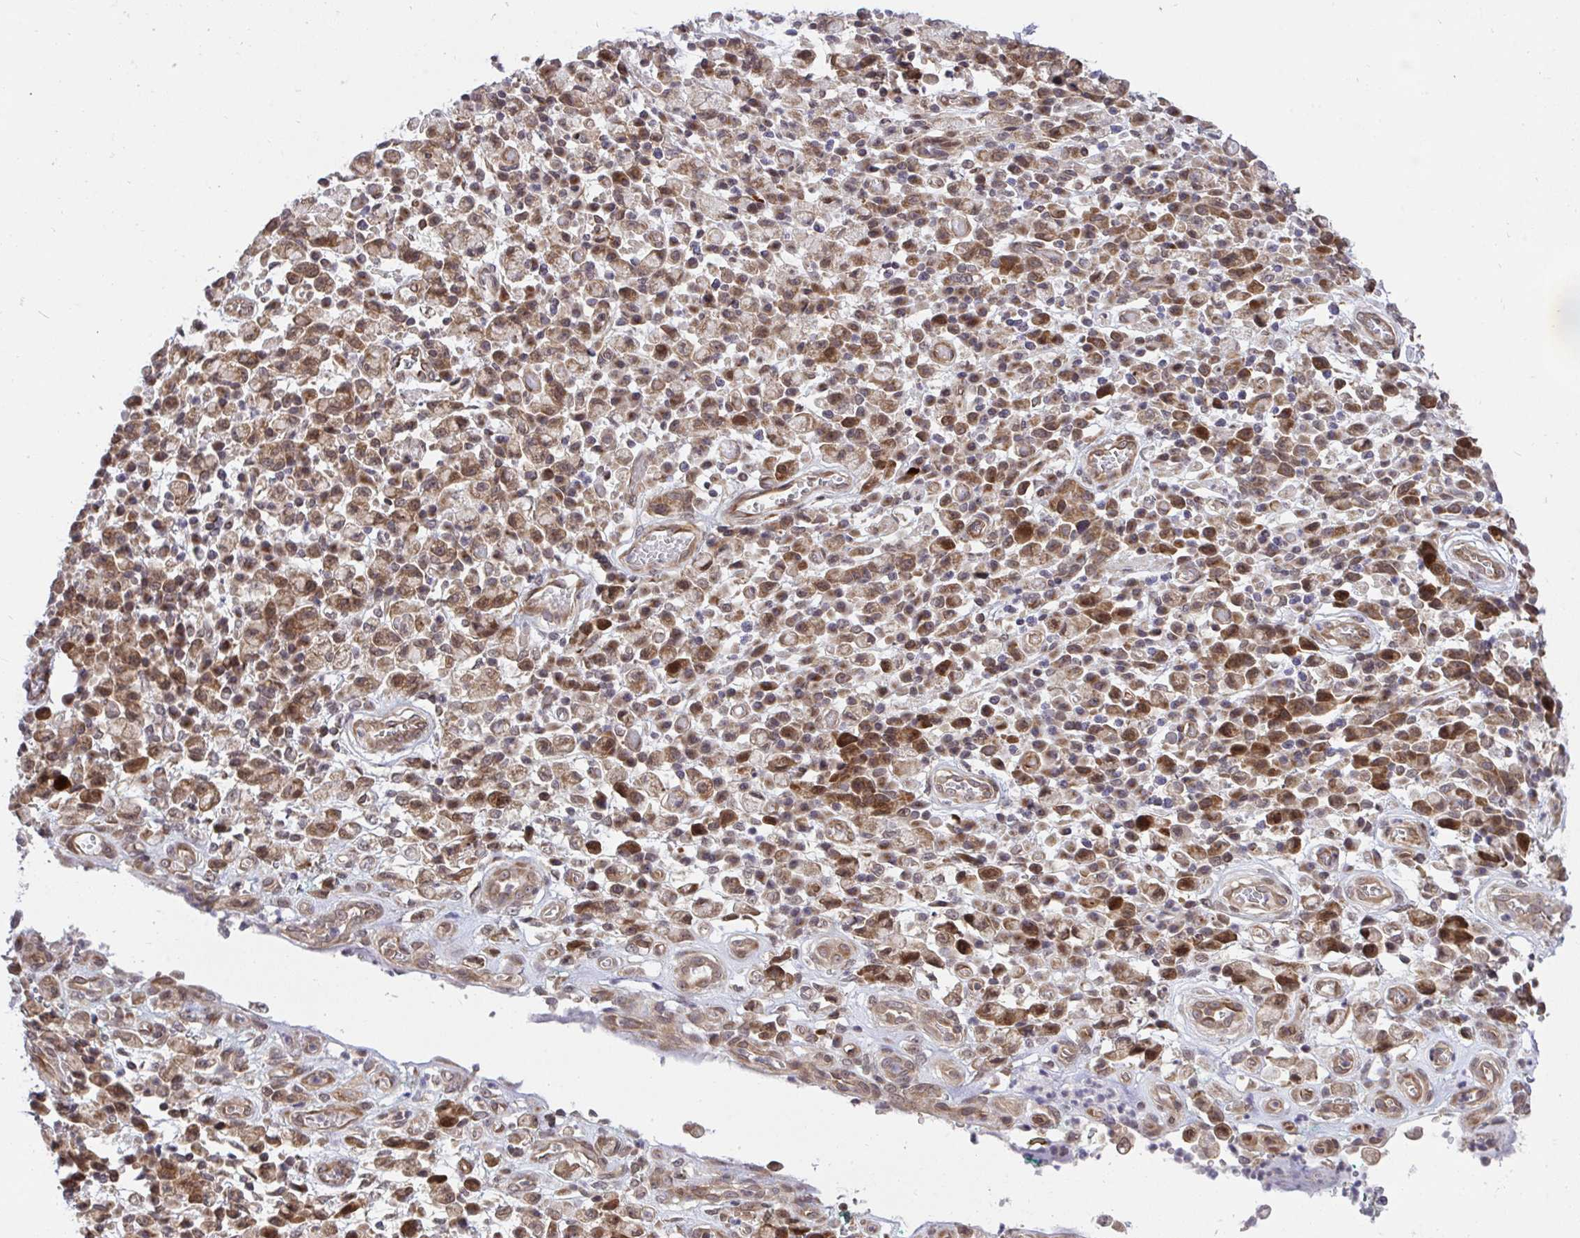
{"staining": {"intensity": "moderate", "quantity": ">75%", "location": "cytoplasmic/membranous"}, "tissue": "stomach cancer", "cell_type": "Tumor cells", "image_type": "cancer", "snomed": [{"axis": "morphology", "description": "Adenocarcinoma, NOS"}, {"axis": "topography", "description": "Stomach"}], "caption": "Stomach adenocarcinoma tissue displays moderate cytoplasmic/membranous expression in about >75% of tumor cells, visualized by immunohistochemistry.", "gene": "ERI1", "patient": {"sex": "male", "age": 77}}